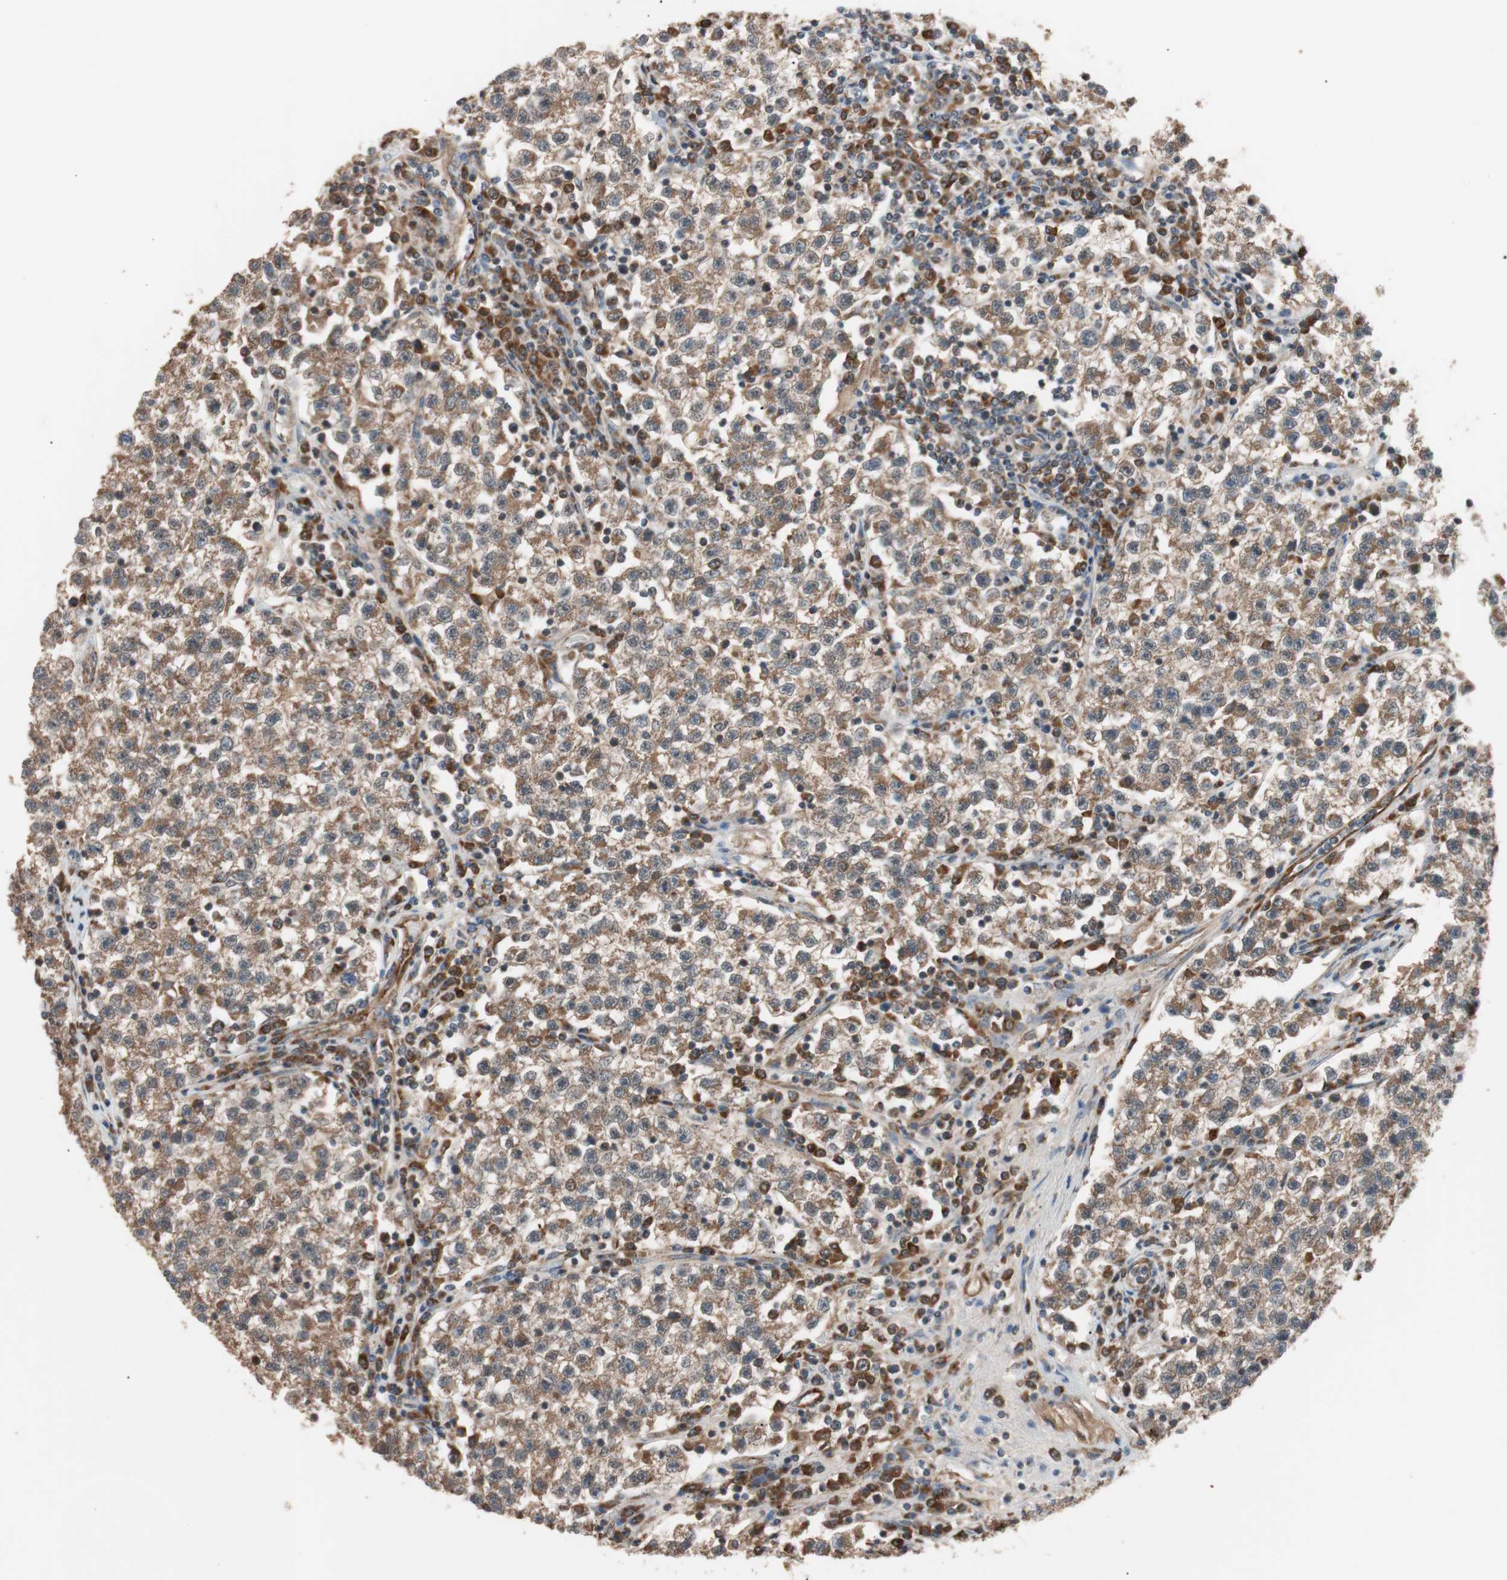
{"staining": {"intensity": "moderate", "quantity": ">75%", "location": "cytoplasmic/membranous"}, "tissue": "testis cancer", "cell_type": "Tumor cells", "image_type": "cancer", "snomed": [{"axis": "morphology", "description": "Seminoma, NOS"}, {"axis": "topography", "description": "Testis"}], "caption": "This micrograph reveals immunohistochemistry staining of human testis seminoma, with medium moderate cytoplasmic/membranous expression in approximately >75% of tumor cells.", "gene": "PITRM1", "patient": {"sex": "male", "age": 22}}